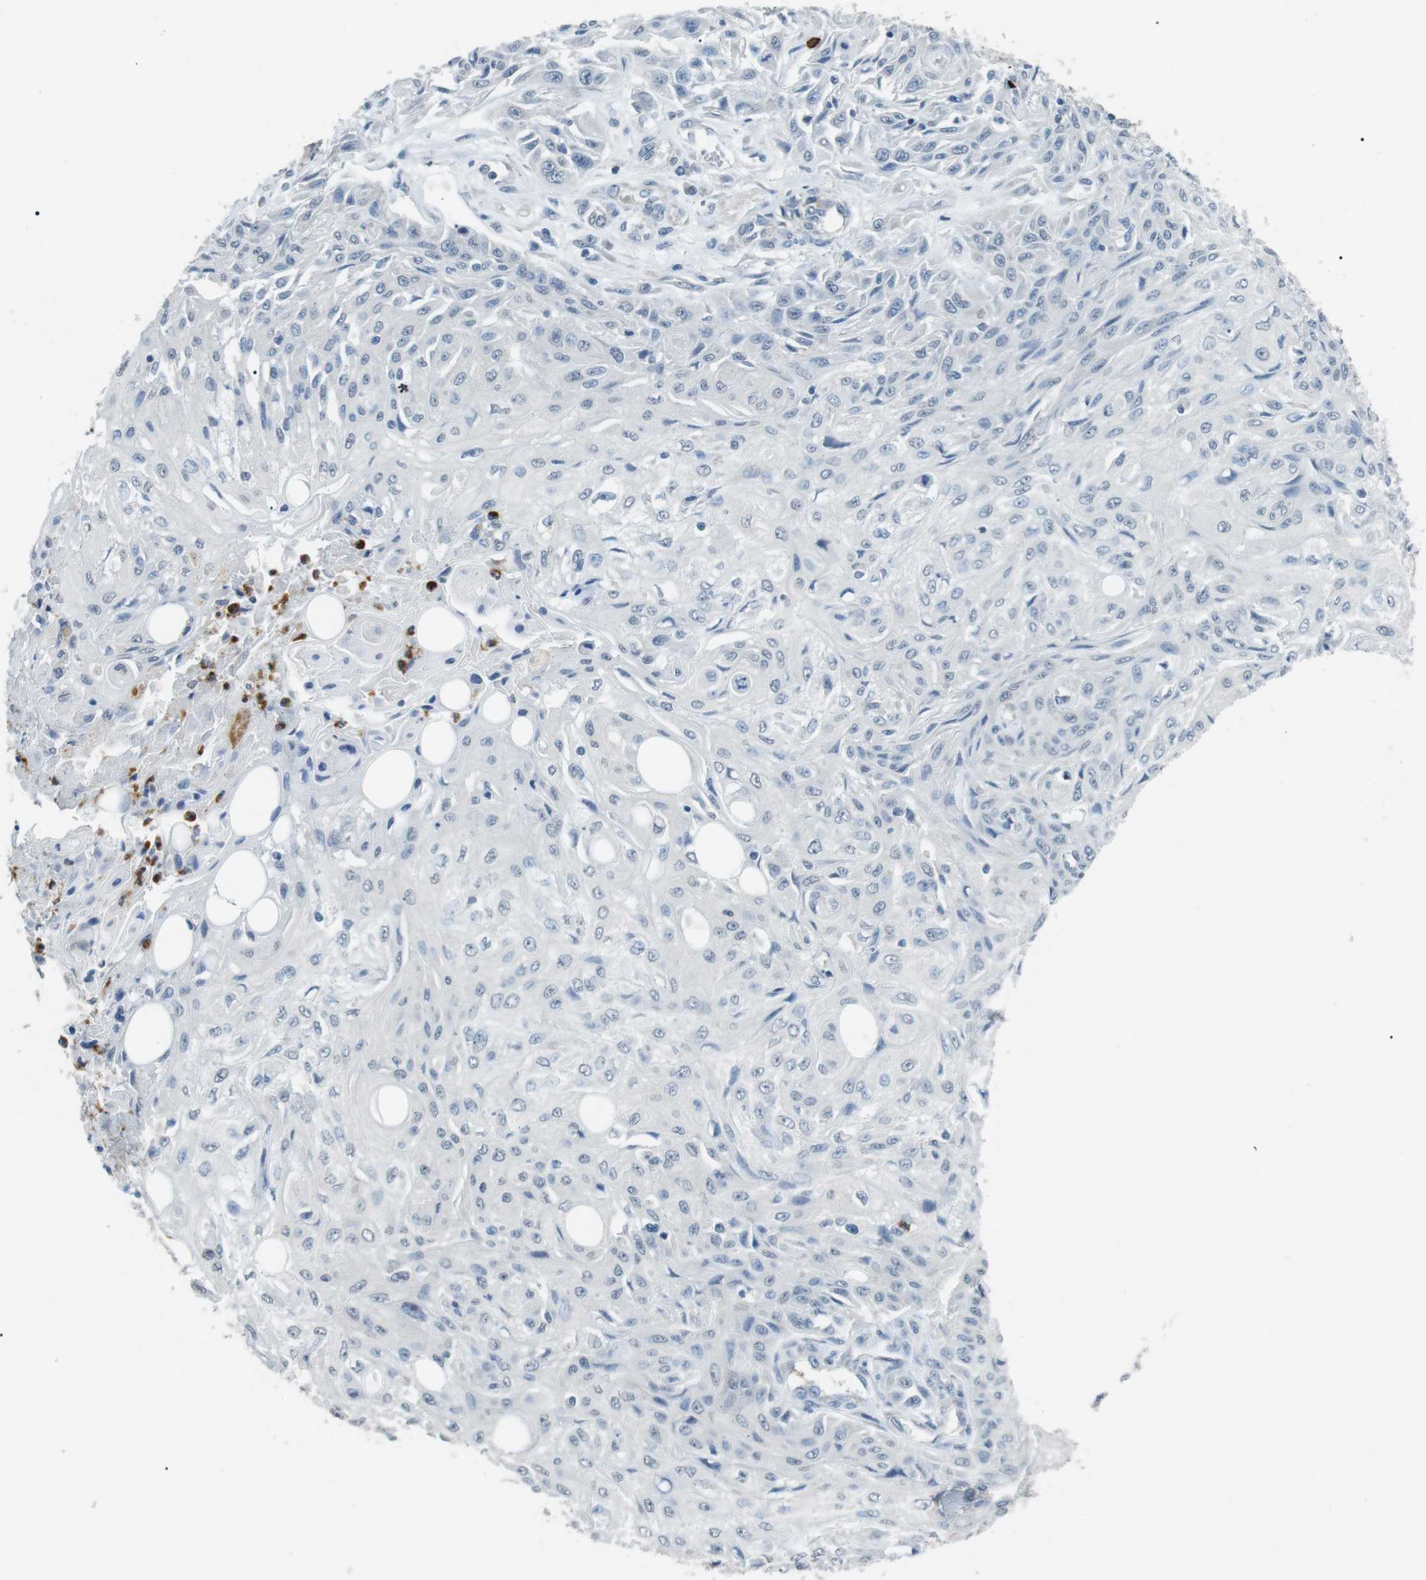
{"staining": {"intensity": "negative", "quantity": "none", "location": "none"}, "tissue": "skin cancer", "cell_type": "Tumor cells", "image_type": "cancer", "snomed": [{"axis": "morphology", "description": "Squamous cell carcinoma, NOS"}, {"axis": "topography", "description": "Skin"}], "caption": "Human skin cancer stained for a protein using immunohistochemistry demonstrates no positivity in tumor cells.", "gene": "GZMM", "patient": {"sex": "male", "age": 75}}